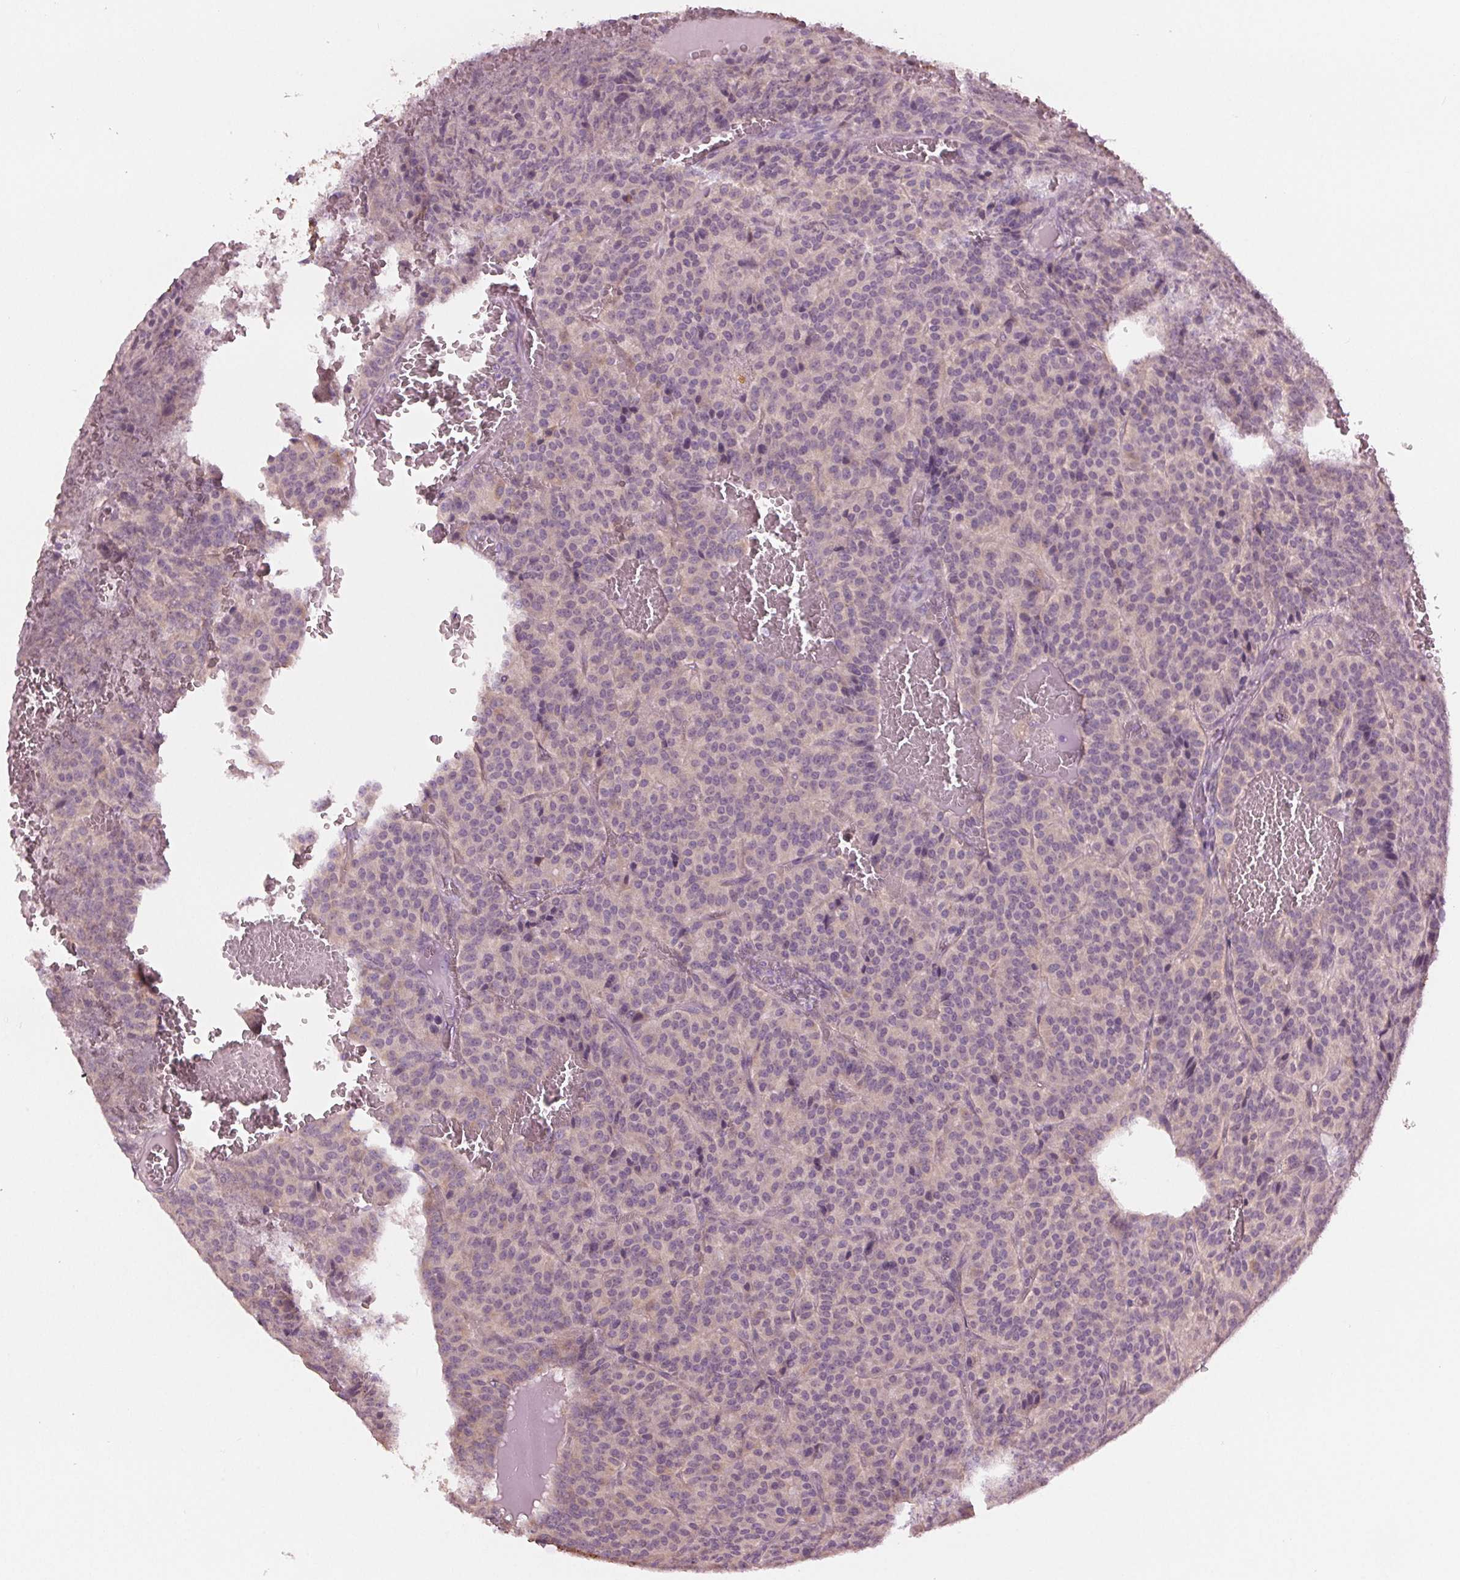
{"staining": {"intensity": "negative", "quantity": "none", "location": "none"}, "tissue": "carcinoid", "cell_type": "Tumor cells", "image_type": "cancer", "snomed": [{"axis": "morphology", "description": "Carcinoid, malignant, NOS"}, {"axis": "topography", "description": "Lung"}], "caption": "The photomicrograph displays no staining of tumor cells in malignant carcinoid.", "gene": "PRAP1", "patient": {"sex": "male", "age": 70}}